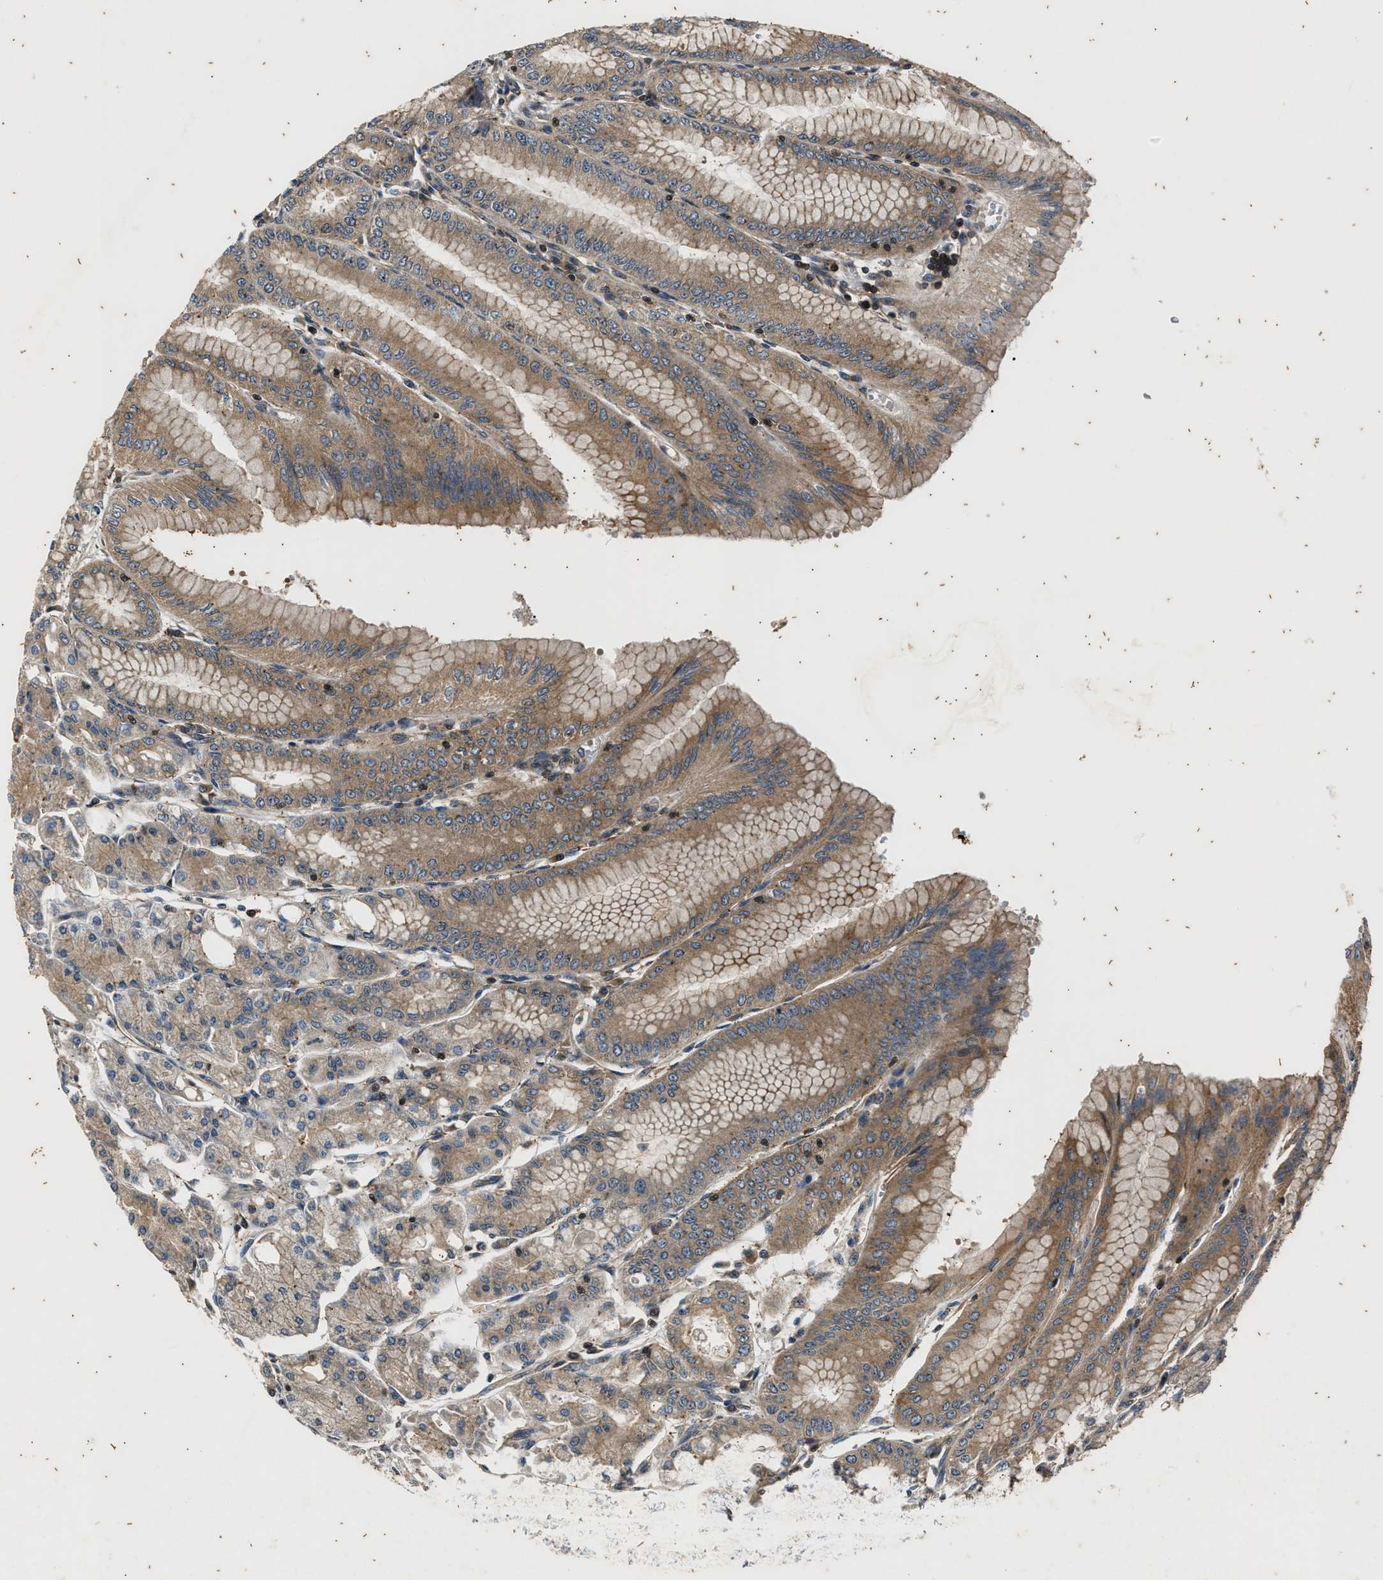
{"staining": {"intensity": "moderate", "quantity": ">75%", "location": "cytoplasmic/membranous"}, "tissue": "stomach", "cell_type": "Glandular cells", "image_type": "normal", "snomed": [{"axis": "morphology", "description": "Normal tissue, NOS"}, {"axis": "topography", "description": "Stomach, lower"}], "caption": "DAB immunohistochemical staining of unremarkable stomach displays moderate cytoplasmic/membranous protein expression in approximately >75% of glandular cells.", "gene": "PTPN7", "patient": {"sex": "male", "age": 71}}